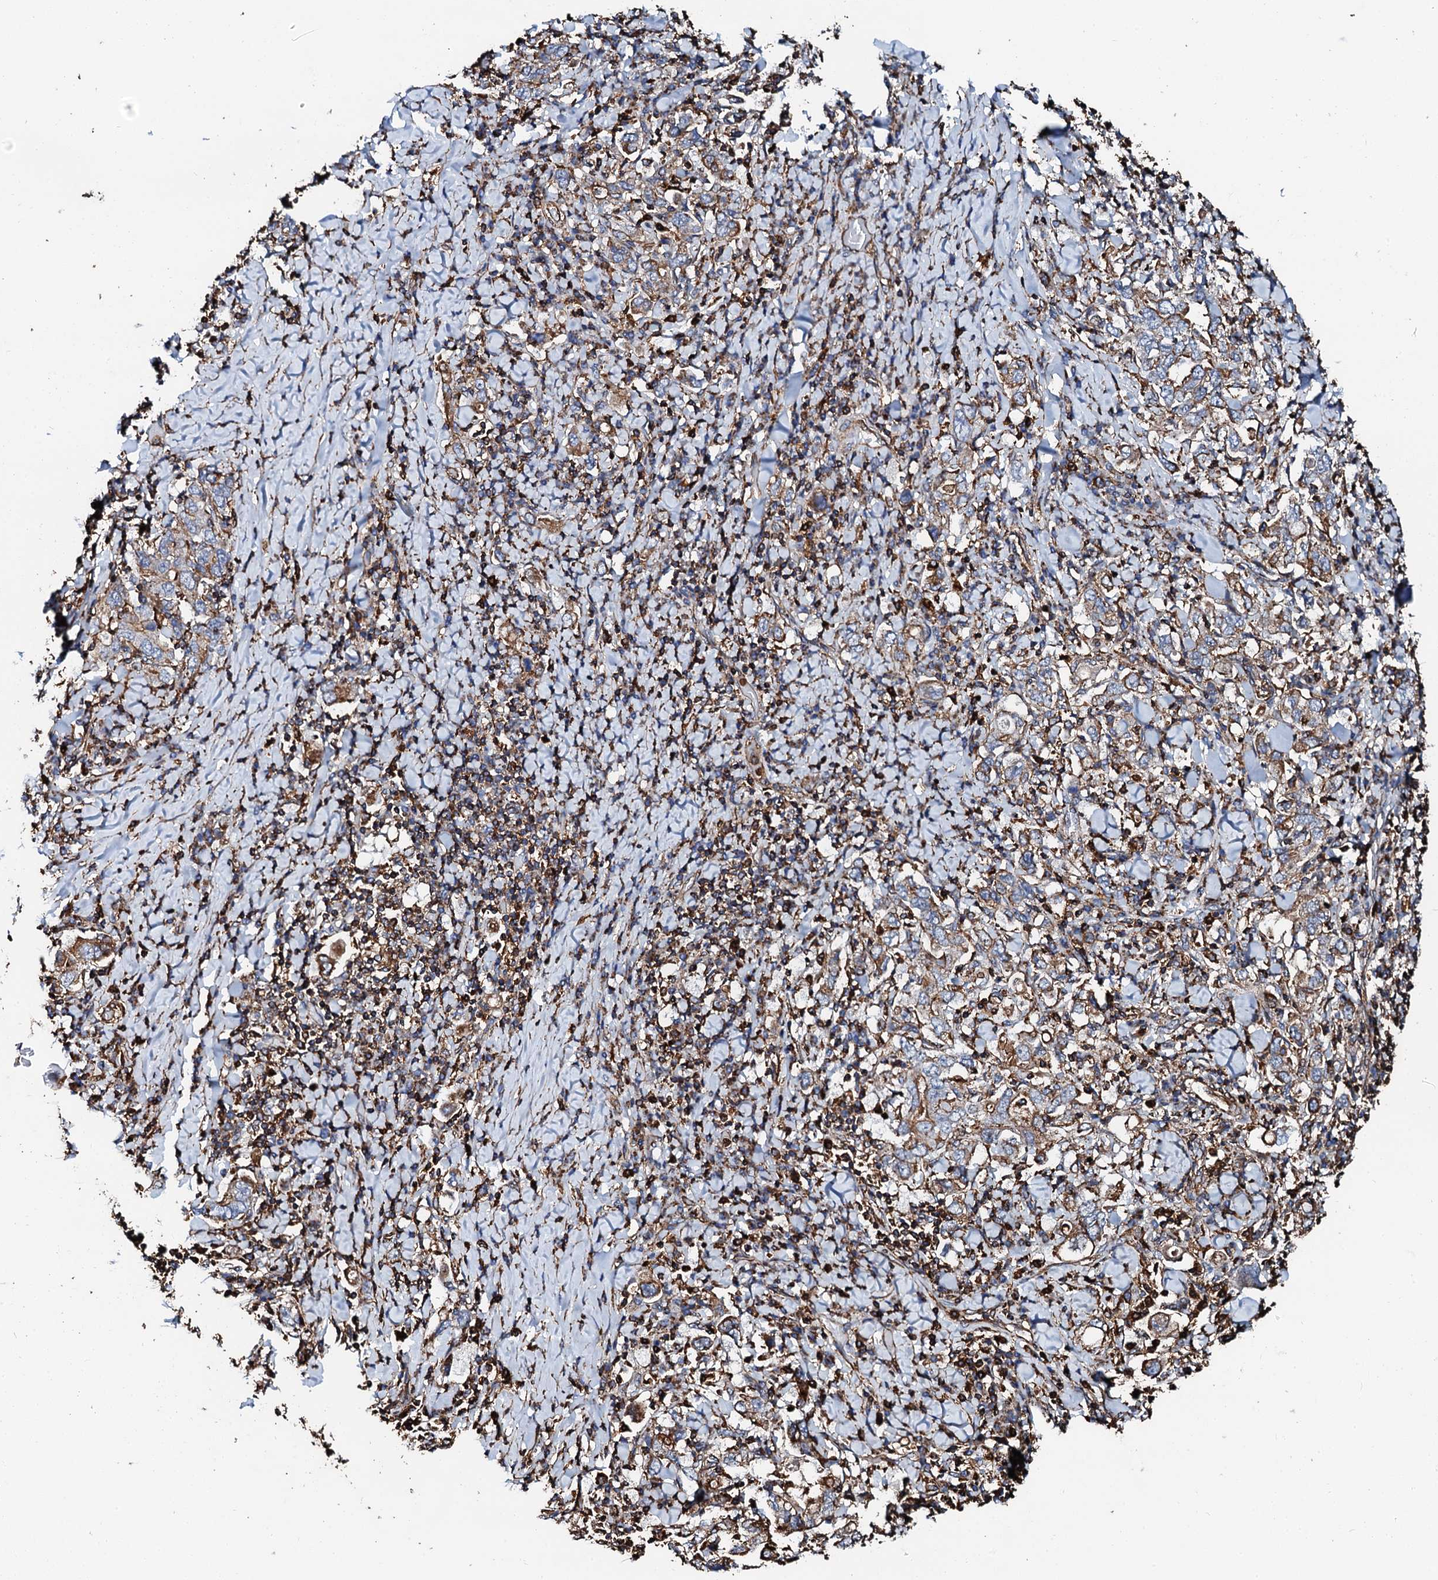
{"staining": {"intensity": "weak", "quantity": ">75%", "location": "cytoplasmic/membranous"}, "tissue": "stomach cancer", "cell_type": "Tumor cells", "image_type": "cancer", "snomed": [{"axis": "morphology", "description": "Adenocarcinoma, NOS"}, {"axis": "topography", "description": "Stomach, upper"}], "caption": "This is a micrograph of IHC staining of stomach adenocarcinoma, which shows weak positivity in the cytoplasmic/membranous of tumor cells.", "gene": "INTS10", "patient": {"sex": "male", "age": 62}}